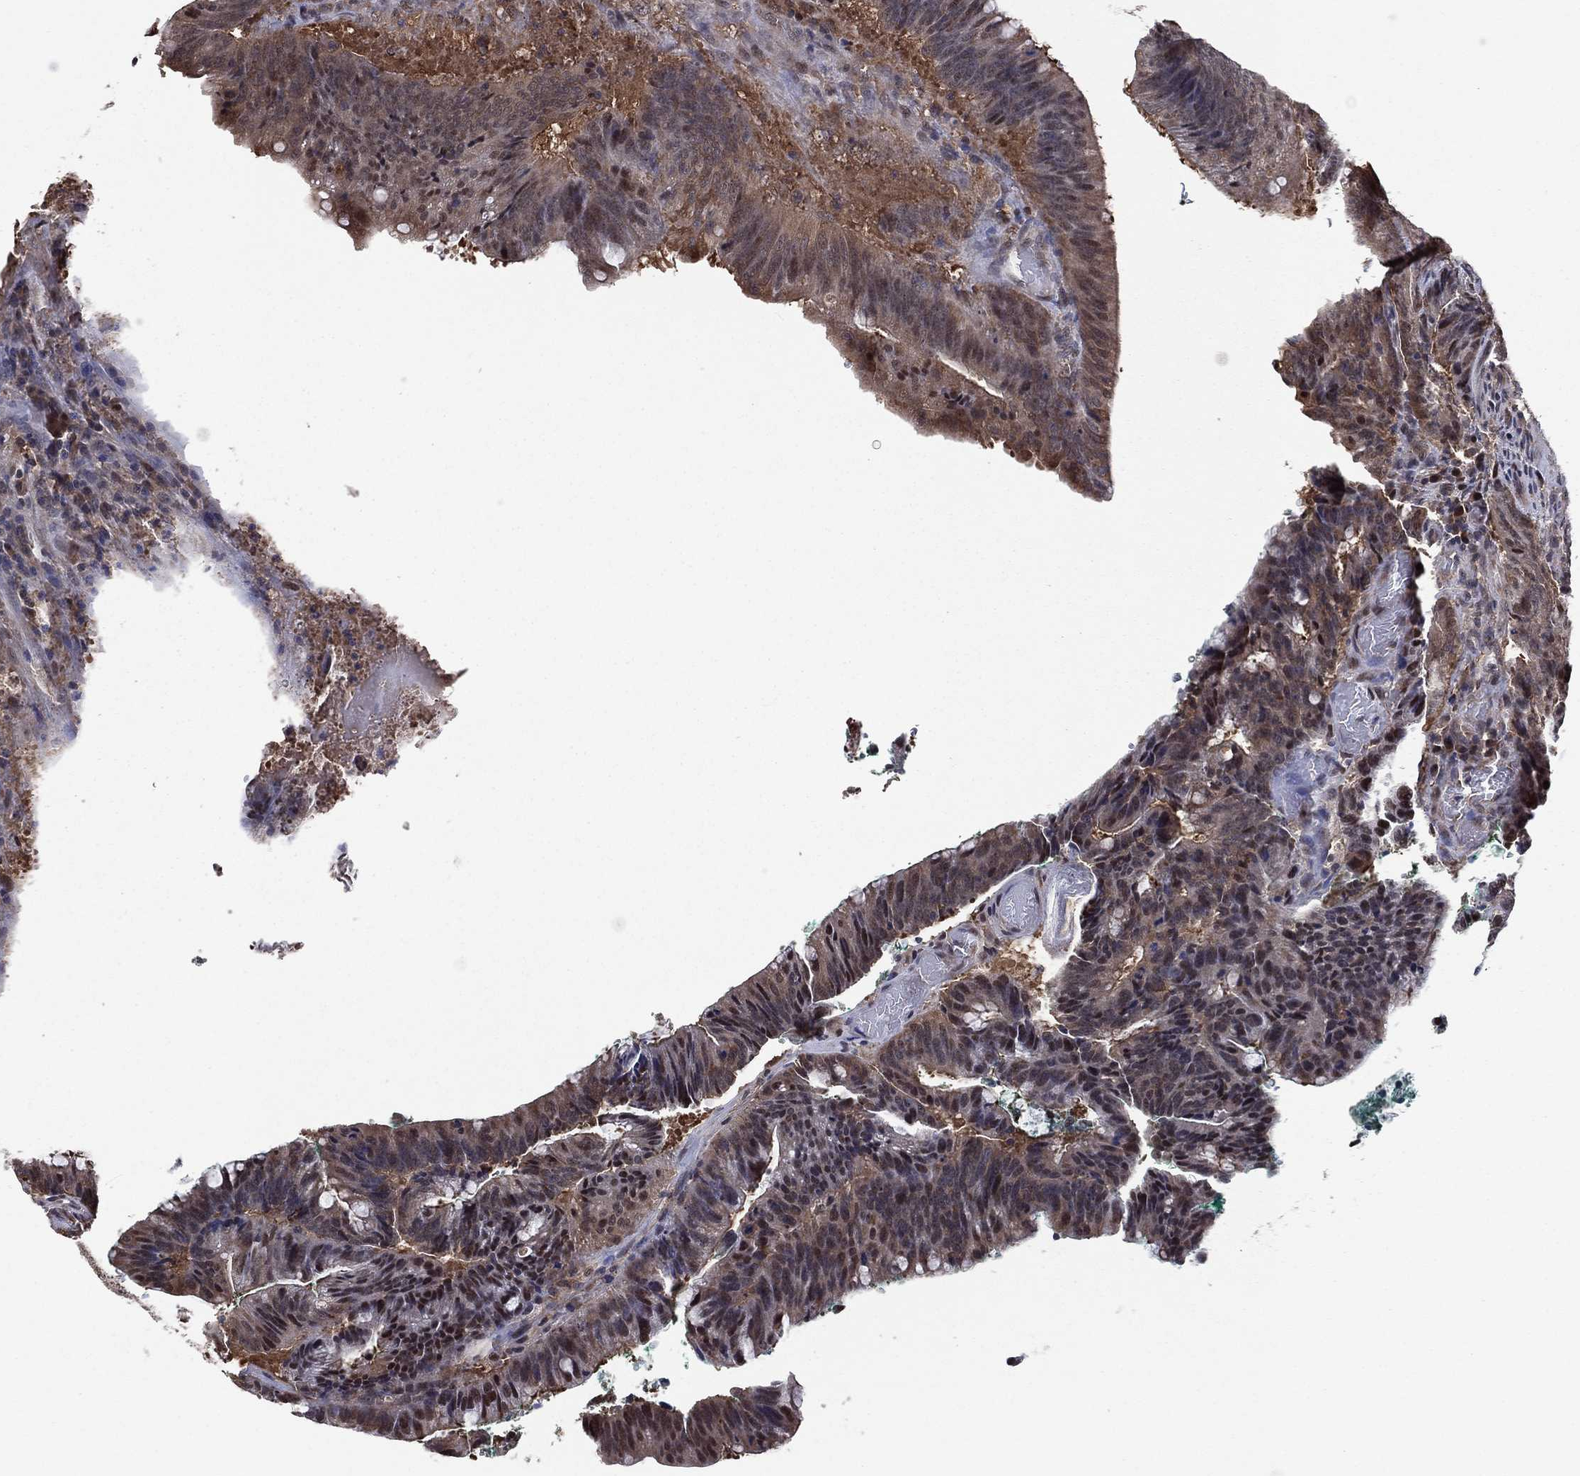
{"staining": {"intensity": "weak", "quantity": "<25%", "location": "nuclear"}, "tissue": "colorectal cancer", "cell_type": "Tumor cells", "image_type": "cancer", "snomed": [{"axis": "morphology", "description": "Adenocarcinoma, NOS"}, {"axis": "topography", "description": "Colon"}], "caption": "High magnification brightfield microscopy of colorectal cancer stained with DAB (brown) and counterstained with hematoxylin (blue): tumor cells show no significant positivity.", "gene": "ICOSLG", "patient": {"sex": "female", "age": 87}}